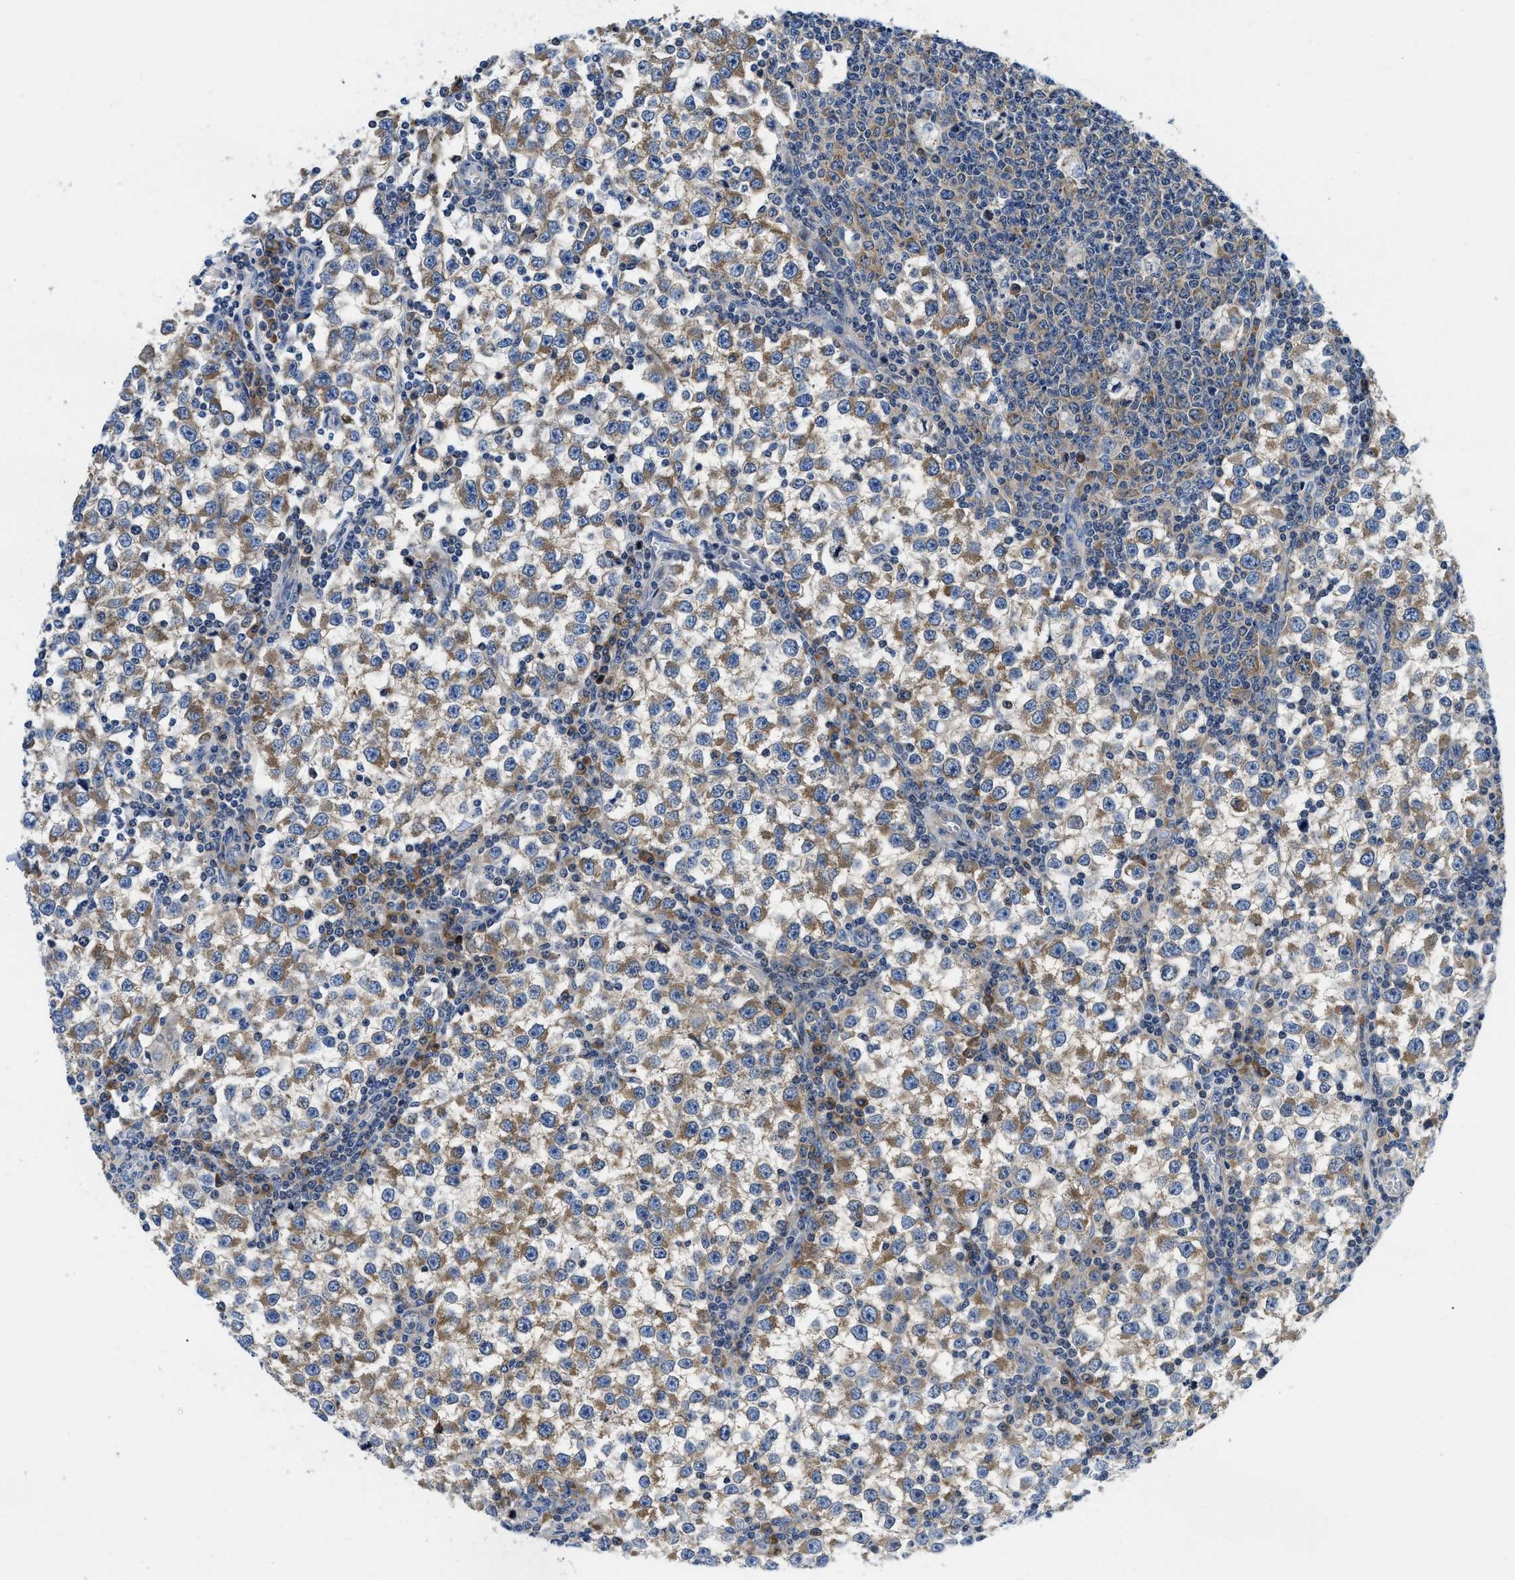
{"staining": {"intensity": "moderate", "quantity": "25%-75%", "location": "cytoplasmic/membranous"}, "tissue": "testis cancer", "cell_type": "Tumor cells", "image_type": "cancer", "snomed": [{"axis": "morphology", "description": "Seminoma, NOS"}, {"axis": "topography", "description": "Testis"}], "caption": "DAB (3,3'-diaminobenzidine) immunohistochemical staining of human testis cancer (seminoma) displays moderate cytoplasmic/membranous protein staining in approximately 25%-75% of tumor cells.", "gene": "IKBKE", "patient": {"sex": "male", "age": 65}}